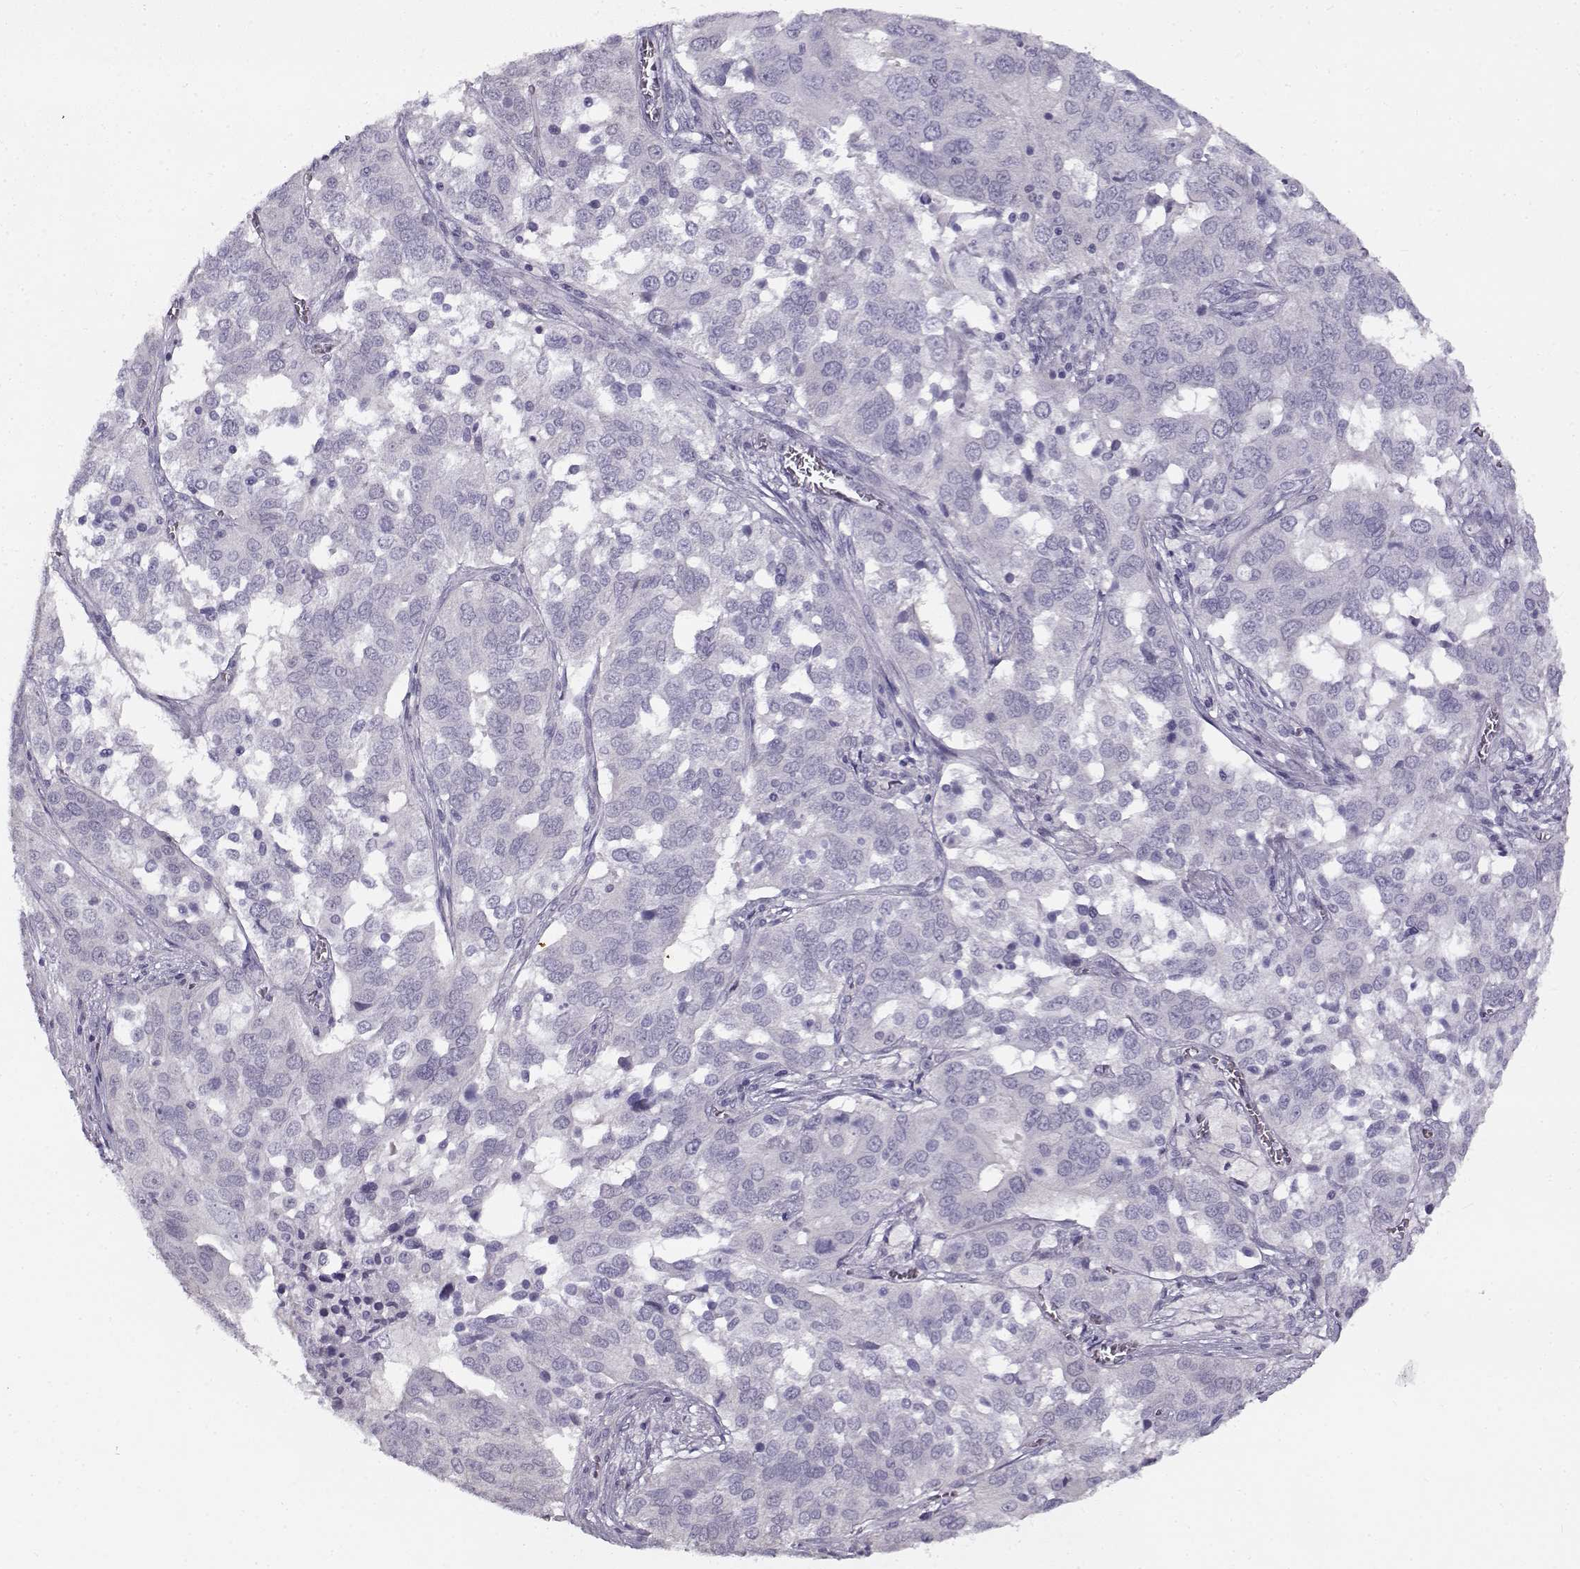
{"staining": {"intensity": "negative", "quantity": "none", "location": "none"}, "tissue": "ovarian cancer", "cell_type": "Tumor cells", "image_type": "cancer", "snomed": [{"axis": "morphology", "description": "Carcinoma, endometroid"}, {"axis": "topography", "description": "Soft tissue"}, {"axis": "topography", "description": "Ovary"}], "caption": "DAB (3,3'-diaminobenzidine) immunohistochemical staining of endometroid carcinoma (ovarian) shows no significant positivity in tumor cells. The staining was performed using DAB to visualize the protein expression in brown, while the nuclei were stained in blue with hematoxylin (Magnification: 20x).", "gene": "TEX55", "patient": {"sex": "female", "age": 52}}